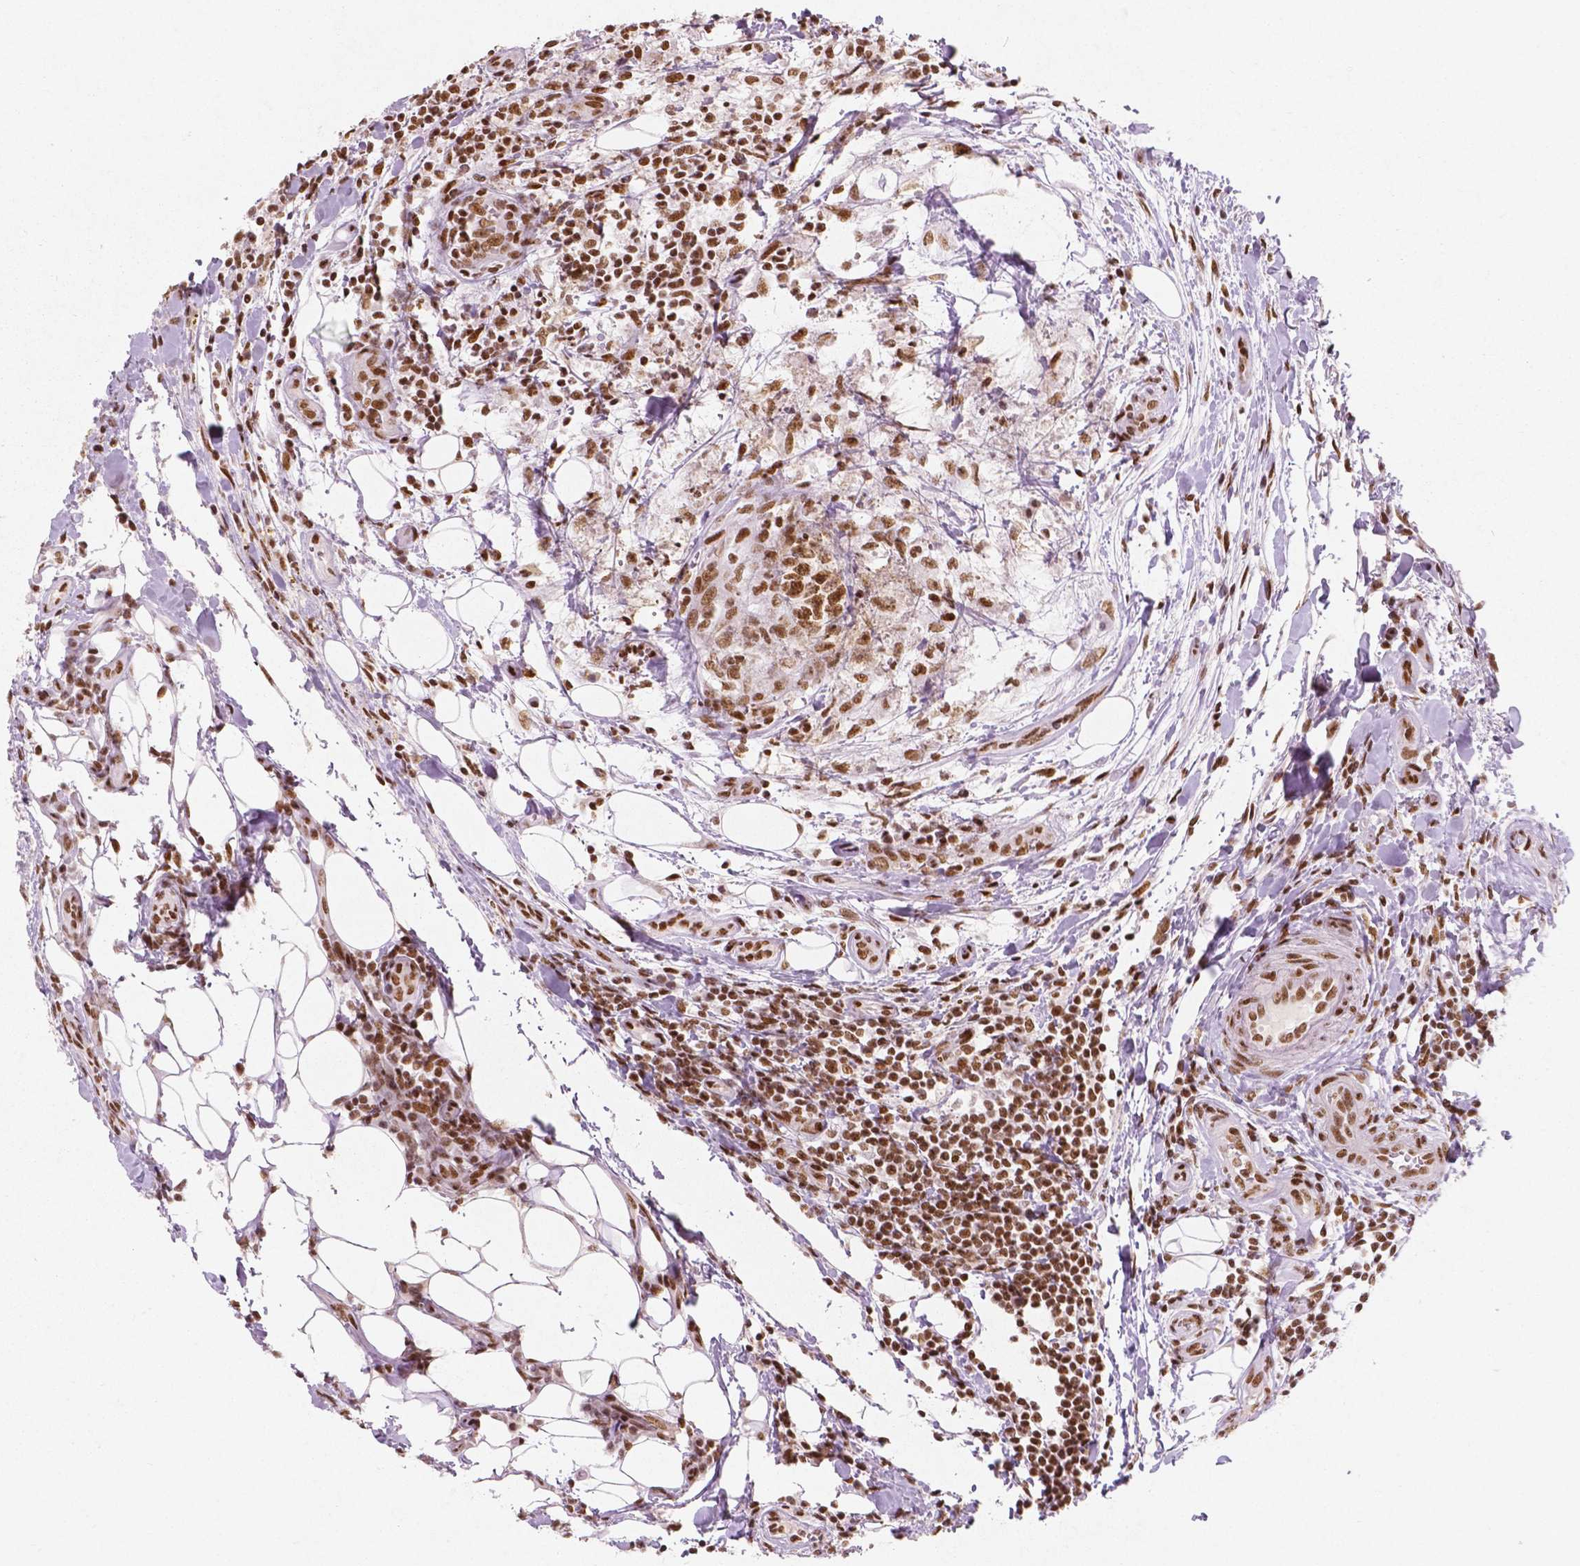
{"staining": {"intensity": "strong", "quantity": ">75%", "location": "nuclear"}, "tissue": "testis cancer", "cell_type": "Tumor cells", "image_type": "cancer", "snomed": [{"axis": "morphology", "description": "Carcinoma, Embryonal, NOS"}, {"axis": "topography", "description": "Testis"}], "caption": "Immunohistochemical staining of human testis cancer demonstrates high levels of strong nuclear expression in approximately >75% of tumor cells.", "gene": "BRD4", "patient": {"sex": "male", "age": 24}}